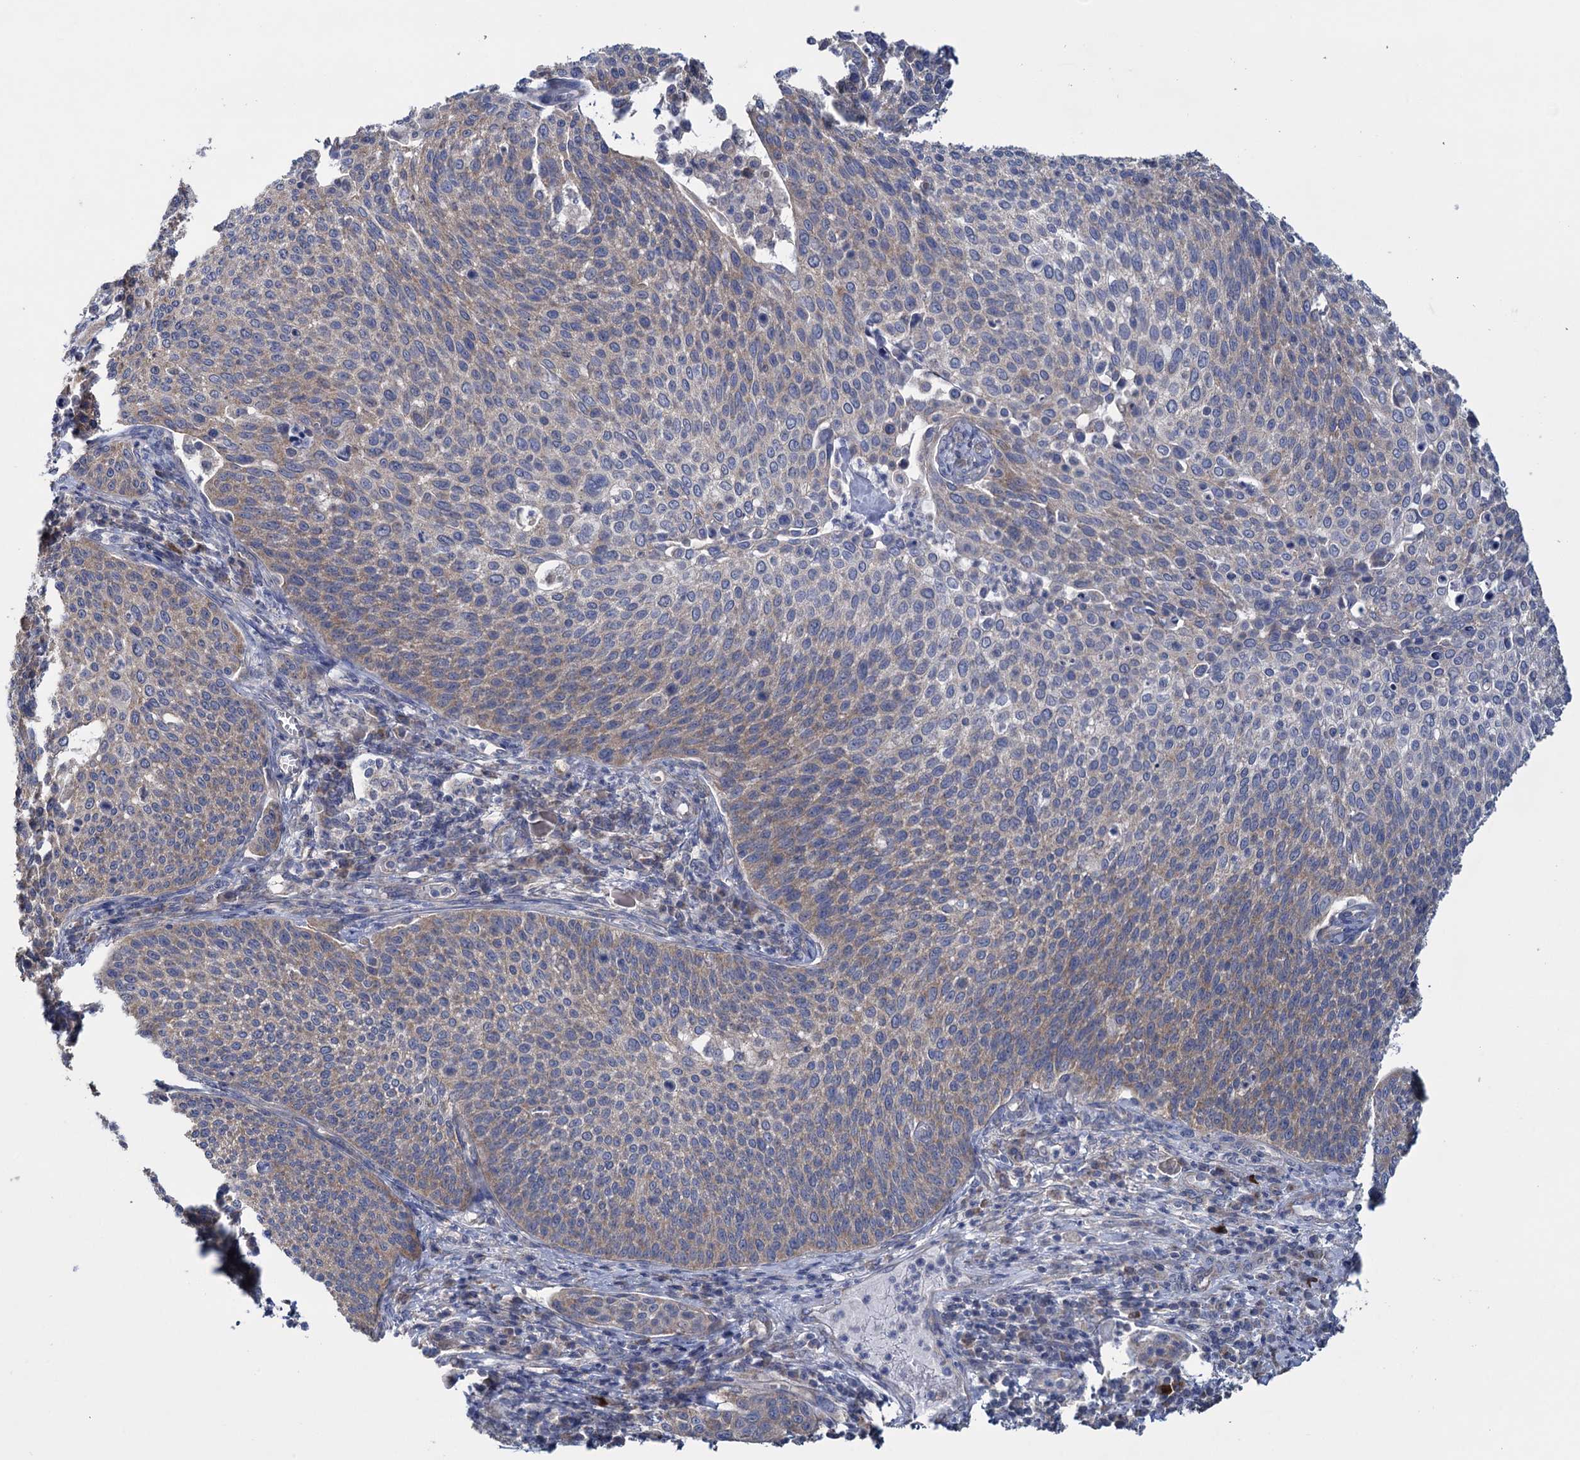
{"staining": {"intensity": "moderate", "quantity": "25%-75%", "location": "cytoplasmic/membranous"}, "tissue": "cervical cancer", "cell_type": "Tumor cells", "image_type": "cancer", "snomed": [{"axis": "morphology", "description": "Squamous cell carcinoma, NOS"}, {"axis": "topography", "description": "Cervix"}], "caption": "A photomicrograph showing moderate cytoplasmic/membranous positivity in about 25%-75% of tumor cells in cervical cancer (squamous cell carcinoma), as visualized by brown immunohistochemical staining.", "gene": "GSTM2", "patient": {"sex": "female", "age": 34}}